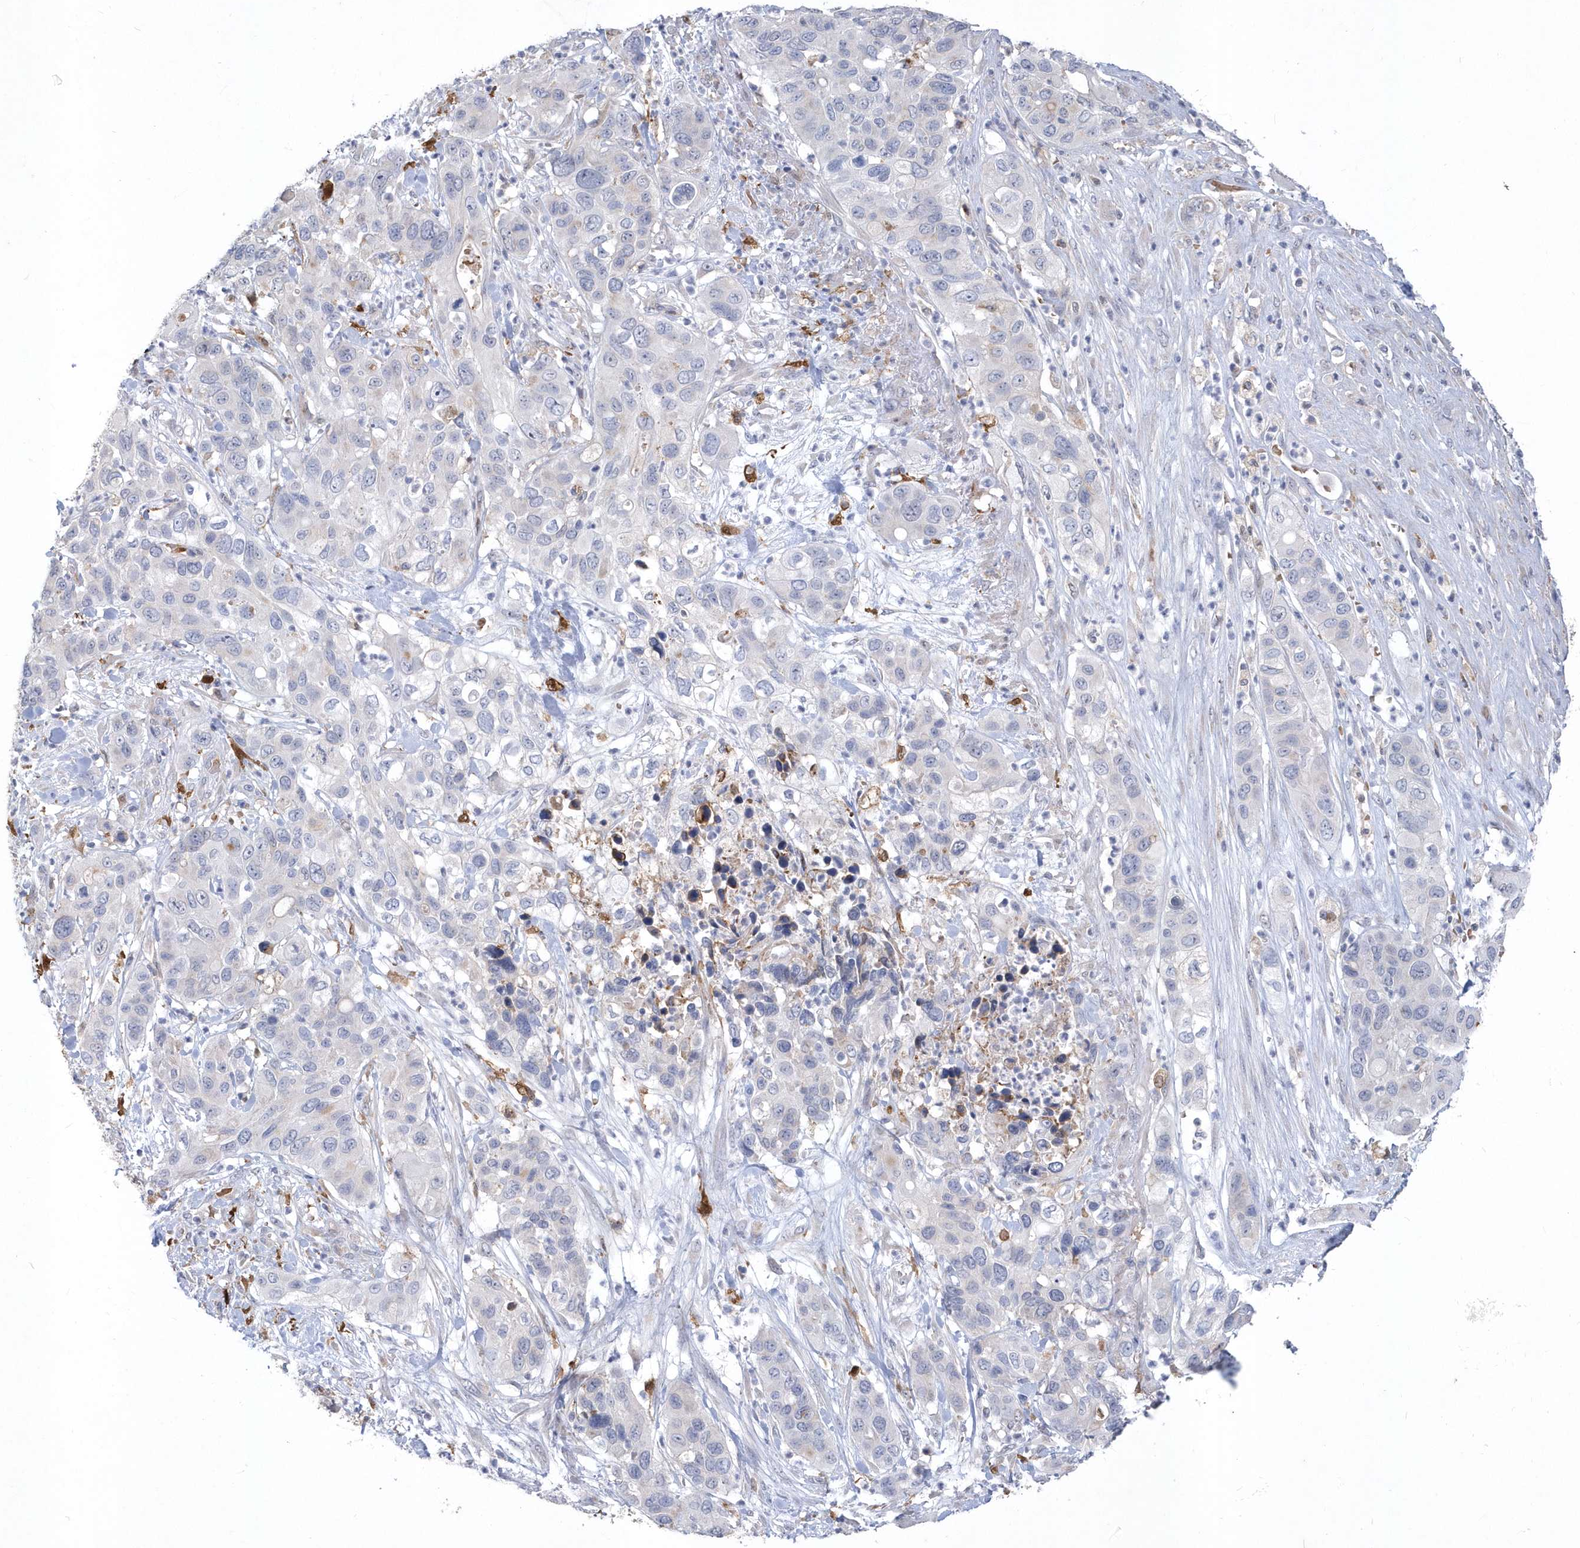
{"staining": {"intensity": "negative", "quantity": "none", "location": "none"}, "tissue": "pancreatic cancer", "cell_type": "Tumor cells", "image_type": "cancer", "snomed": [{"axis": "morphology", "description": "Adenocarcinoma, NOS"}, {"axis": "topography", "description": "Pancreas"}], "caption": "A micrograph of pancreatic cancer stained for a protein reveals no brown staining in tumor cells. (Stains: DAB (3,3'-diaminobenzidine) immunohistochemistry (IHC) with hematoxylin counter stain, Microscopy: brightfield microscopy at high magnification).", "gene": "TSPEAR", "patient": {"sex": "female", "age": 71}}